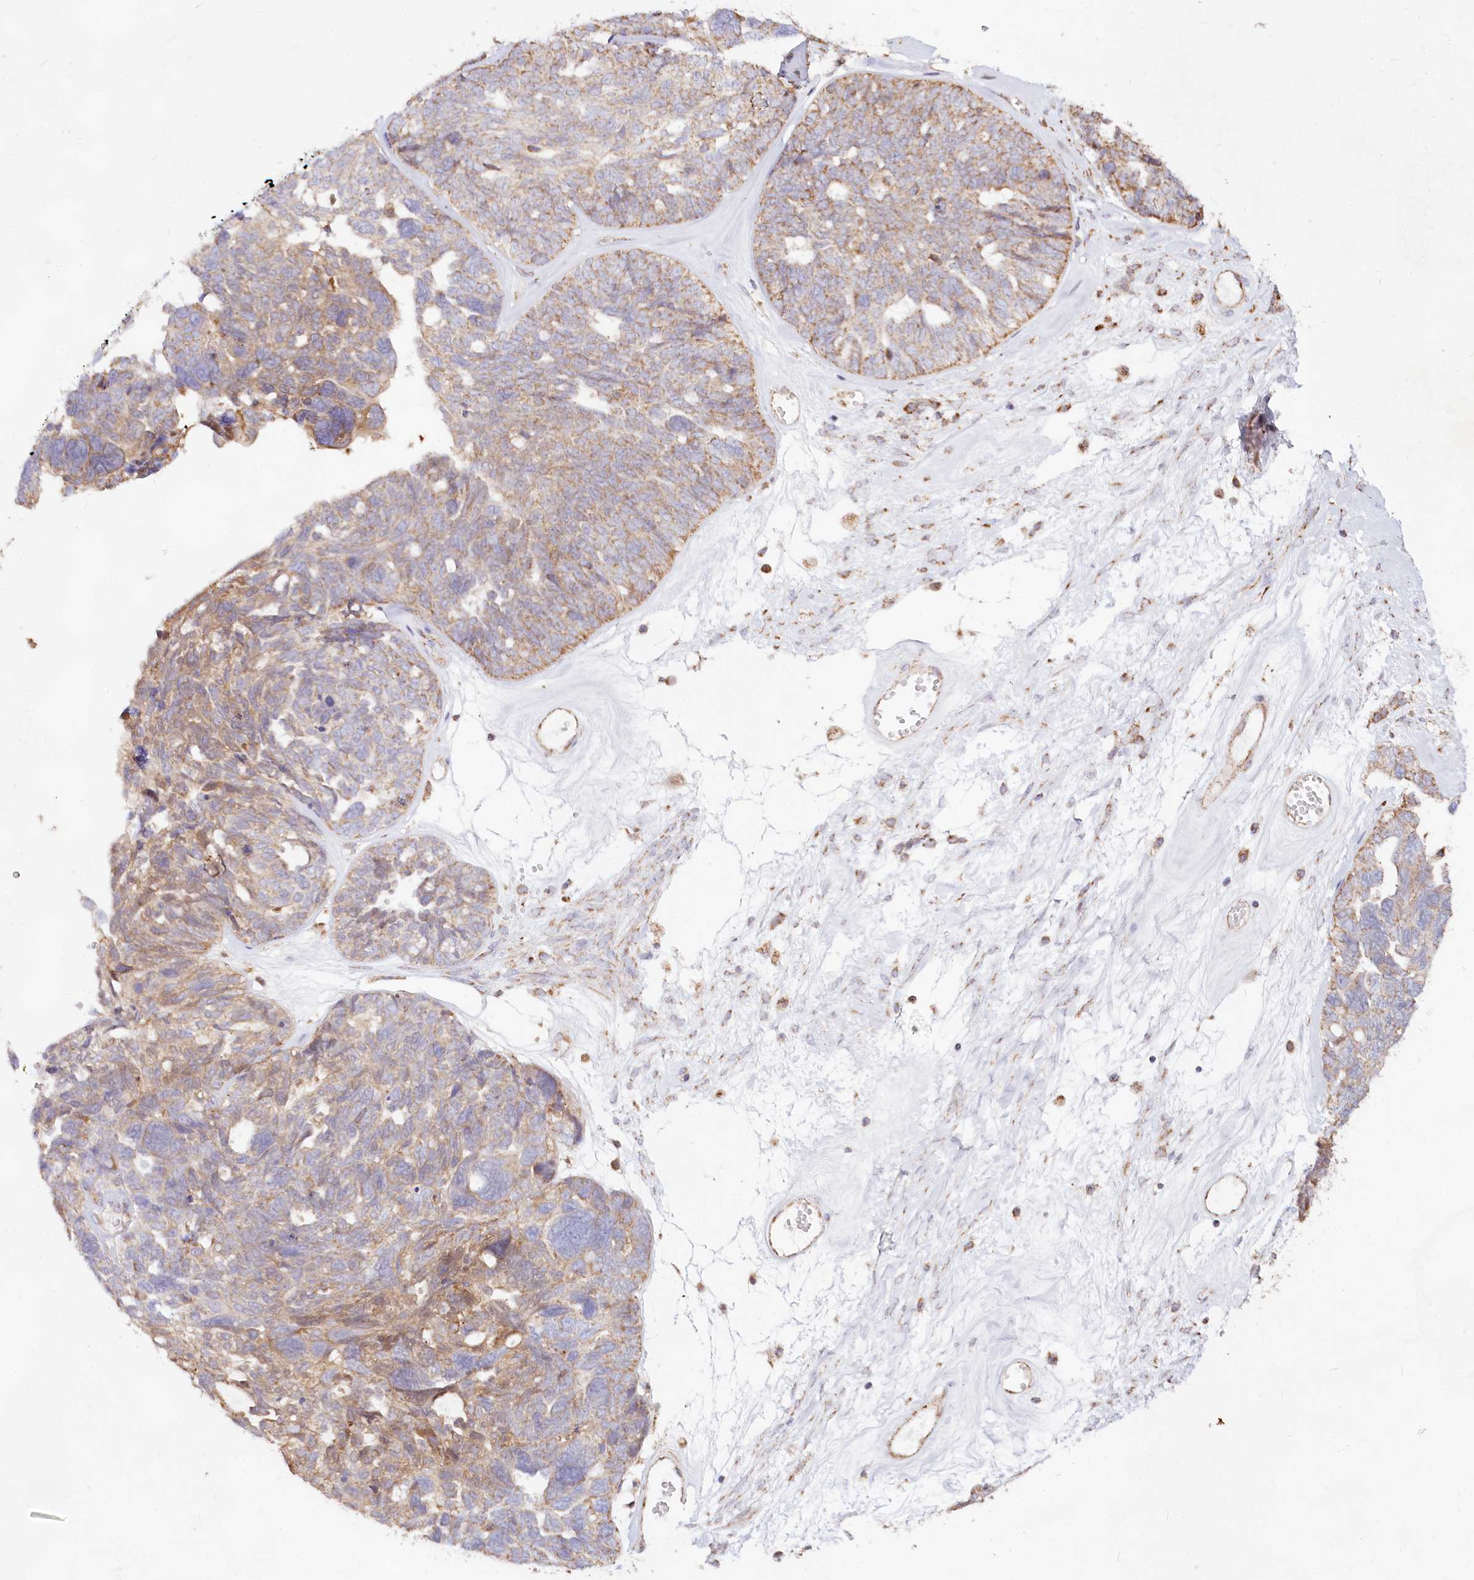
{"staining": {"intensity": "moderate", "quantity": "25%-75%", "location": "cytoplasmic/membranous"}, "tissue": "ovarian cancer", "cell_type": "Tumor cells", "image_type": "cancer", "snomed": [{"axis": "morphology", "description": "Cystadenocarcinoma, serous, NOS"}, {"axis": "topography", "description": "Ovary"}], "caption": "High-magnification brightfield microscopy of ovarian cancer stained with DAB (3,3'-diaminobenzidine) (brown) and counterstained with hematoxylin (blue). tumor cells exhibit moderate cytoplasmic/membranous positivity is appreciated in approximately25%-75% of cells.", "gene": "TASOR2", "patient": {"sex": "female", "age": 79}}